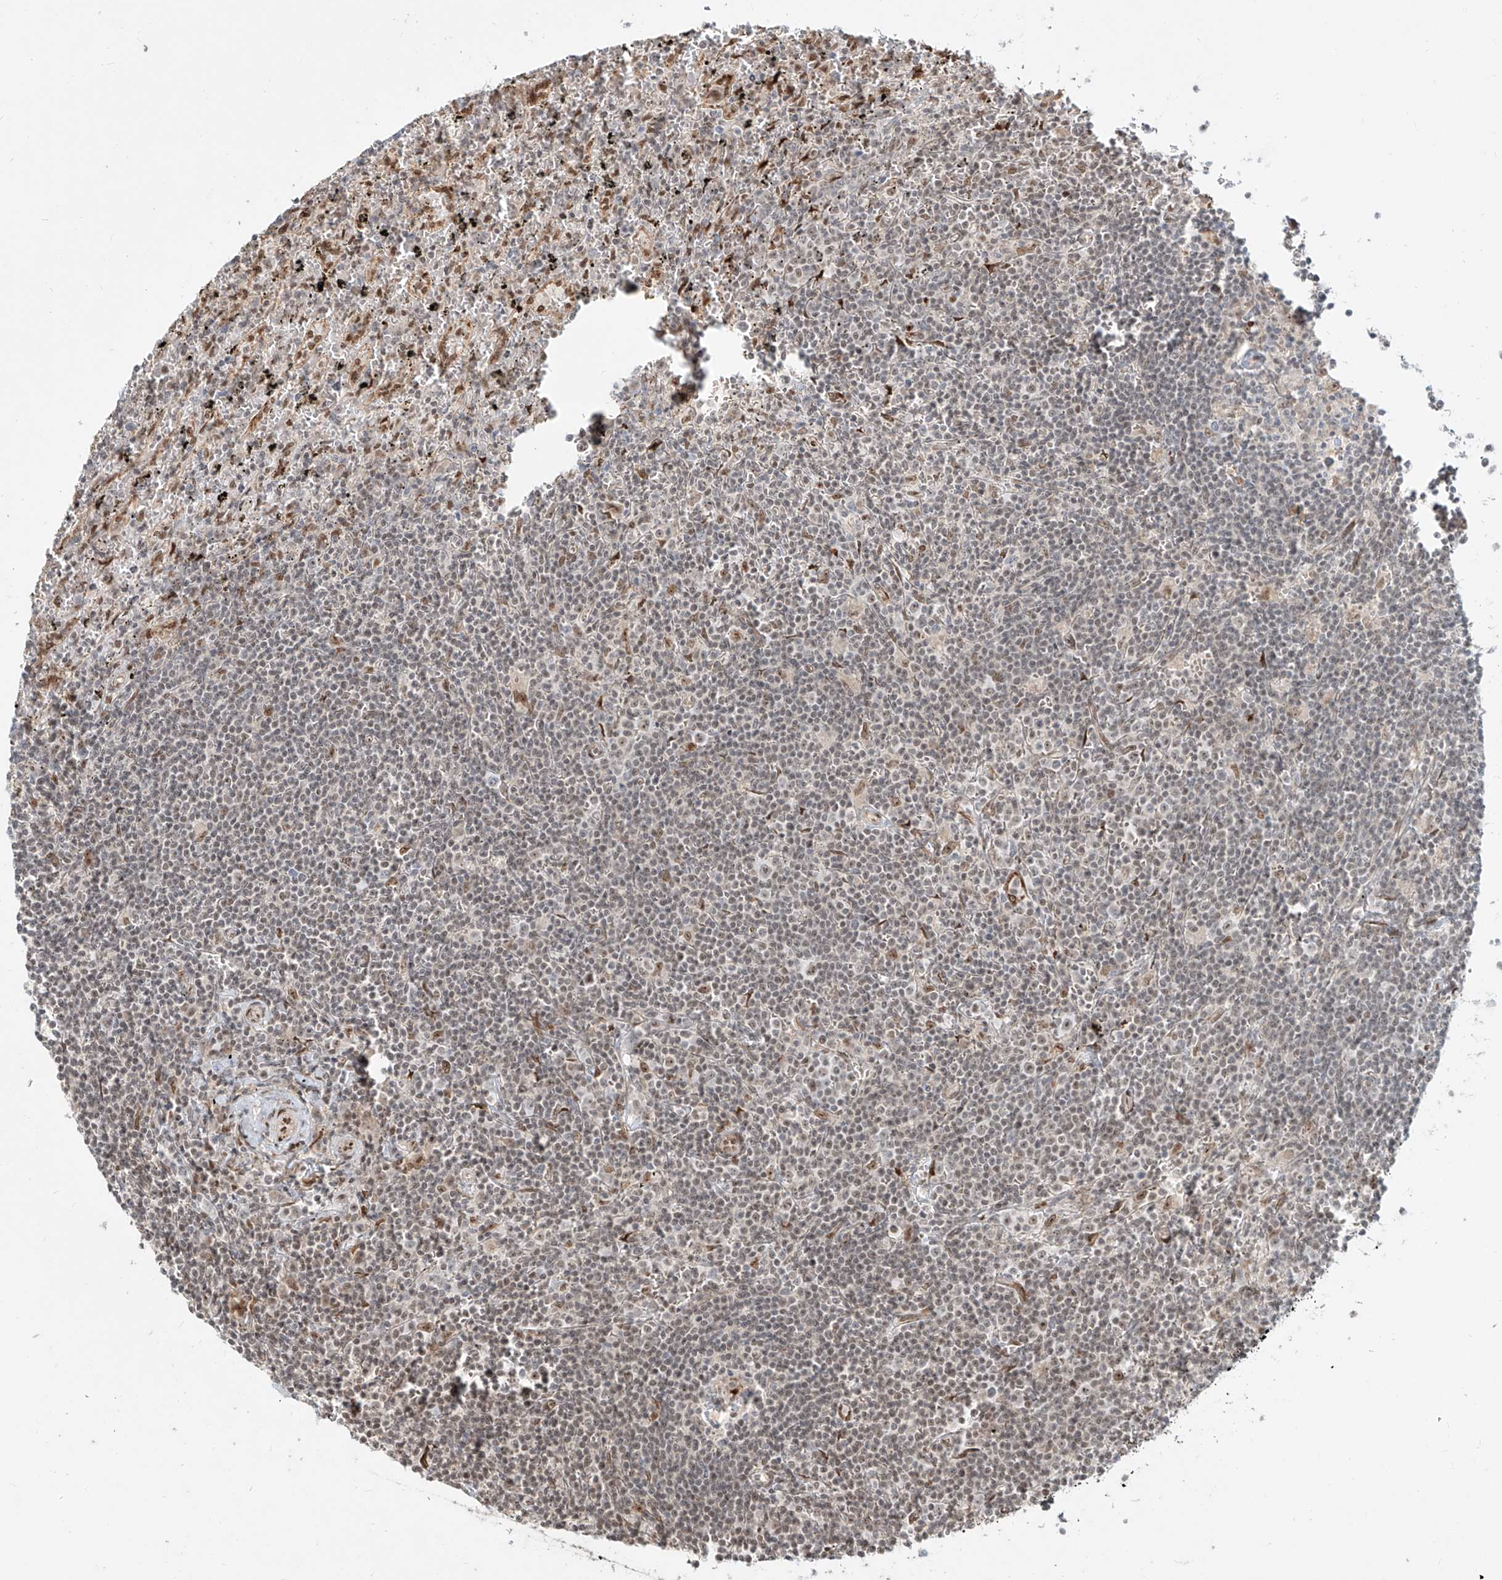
{"staining": {"intensity": "weak", "quantity": "25%-75%", "location": "nuclear"}, "tissue": "lymphoma", "cell_type": "Tumor cells", "image_type": "cancer", "snomed": [{"axis": "morphology", "description": "Malignant lymphoma, non-Hodgkin's type, Low grade"}, {"axis": "topography", "description": "Spleen"}], "caption": "The micrograph demonstrates a brown stain indicating the presence of a protein in the nuclear of tumor cells in lymphoma.", "gene": "ZNF710", "patient": {"sex": "male", "age": 76}}